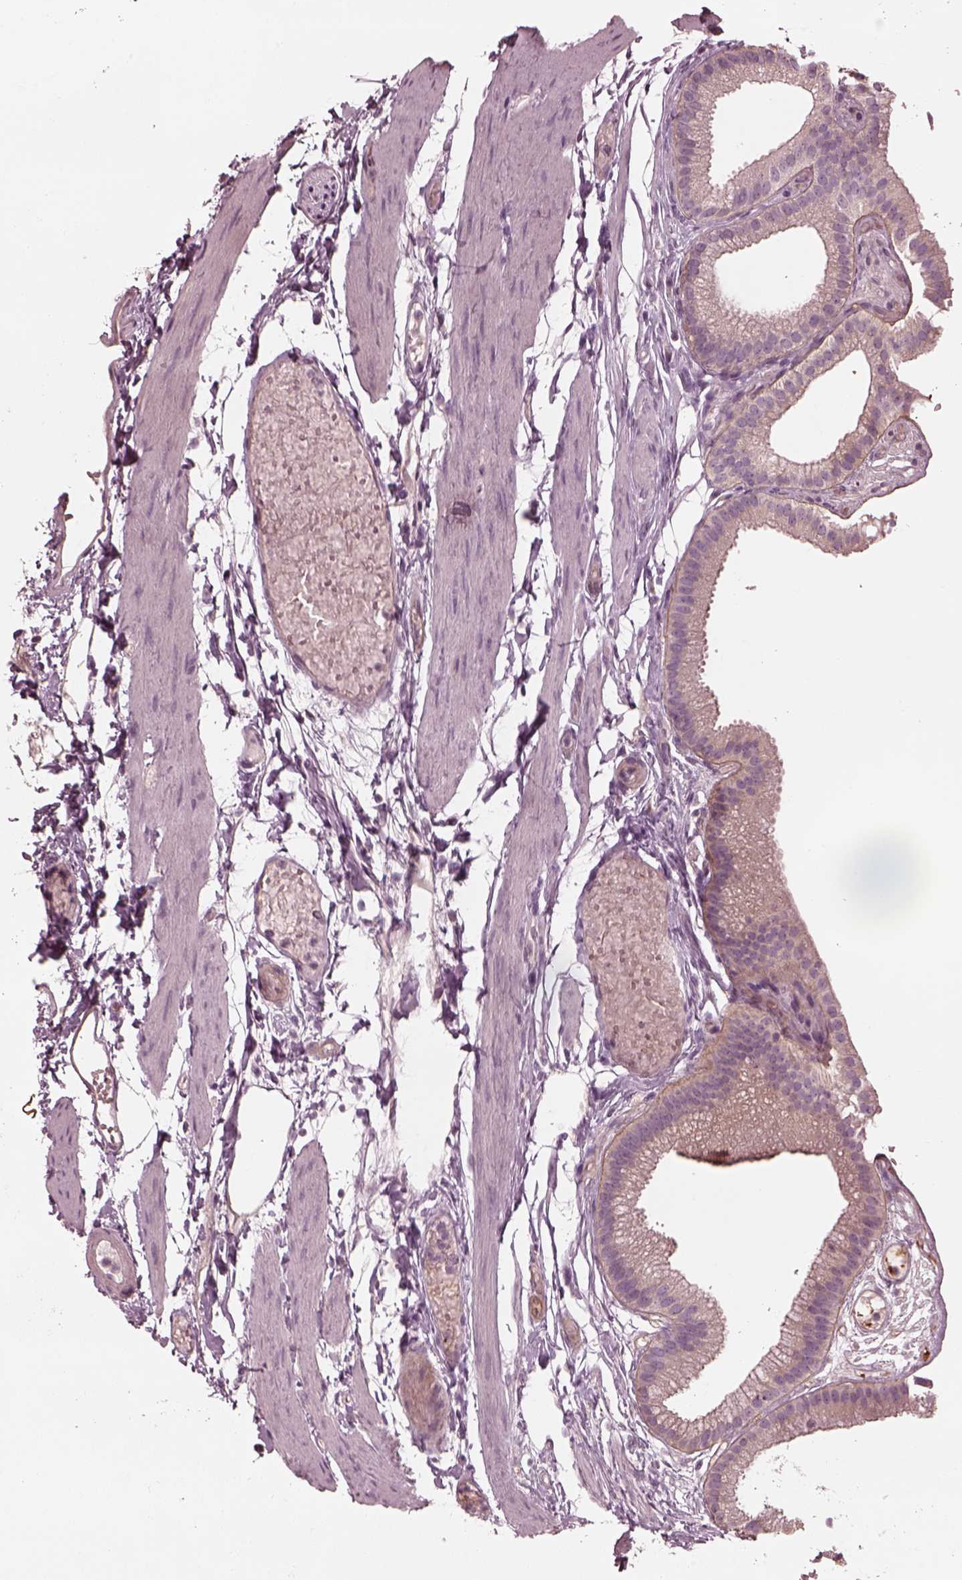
{"staining": {"intensity": "negative", "quantity": "none", "location": "none"}, "tissue": "gallbladder", "cell_type": "Glandular cells", "image_type": "normal", "snomed": [{"axis": "morphology", "description": "Normal tissue, NOS"}, {"axis": "topography", "description": "Gallbladder"}], "caption": "Gallbladder was stained to show a protein in brown. There is no significant staining in glandular cells. Brightfield microscopy of IHC stained with DAB (brown) and hematoxylin (blue), captured at high magnification.", "gene": "KIF6", "patient": {"sex": "female", "age": 45}}